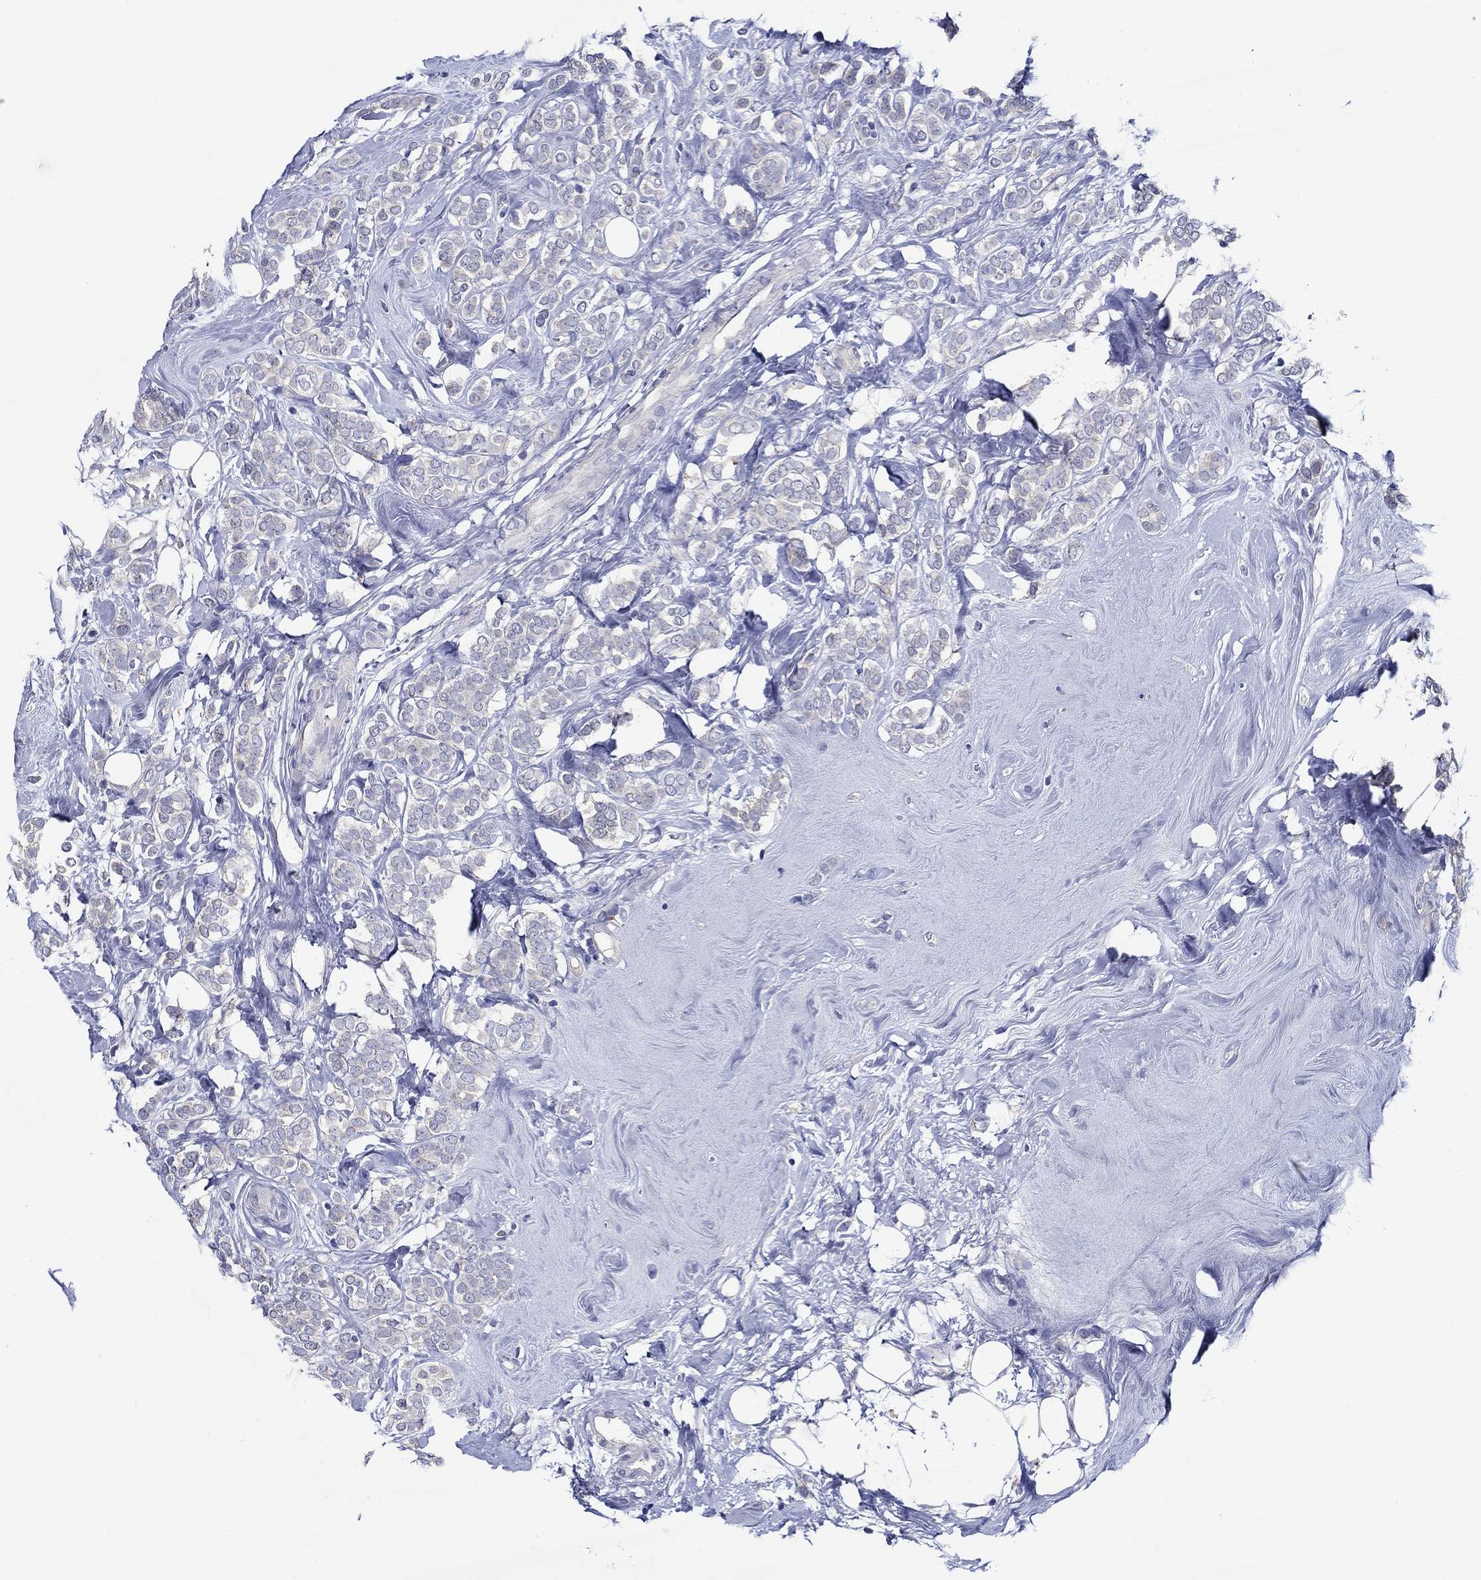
{"staining": {"intensity": "negative", "quantity": "none", "location": "none"}, "tissue": "breast cancer", "cell_type": "Tumor cells", "image_type": "cancer", "snomed": [{"axis": "morphology", "description": "Lobular carcinoma"}, {"axis": "topography", "description": "Breast"}], "caption": "Breast cancer (lobular carcinoma) stained for a protein using IHC shows no expression tumor cells.", "gene": "CHIT1", "patient": {"sex": "female", "age": 49}}